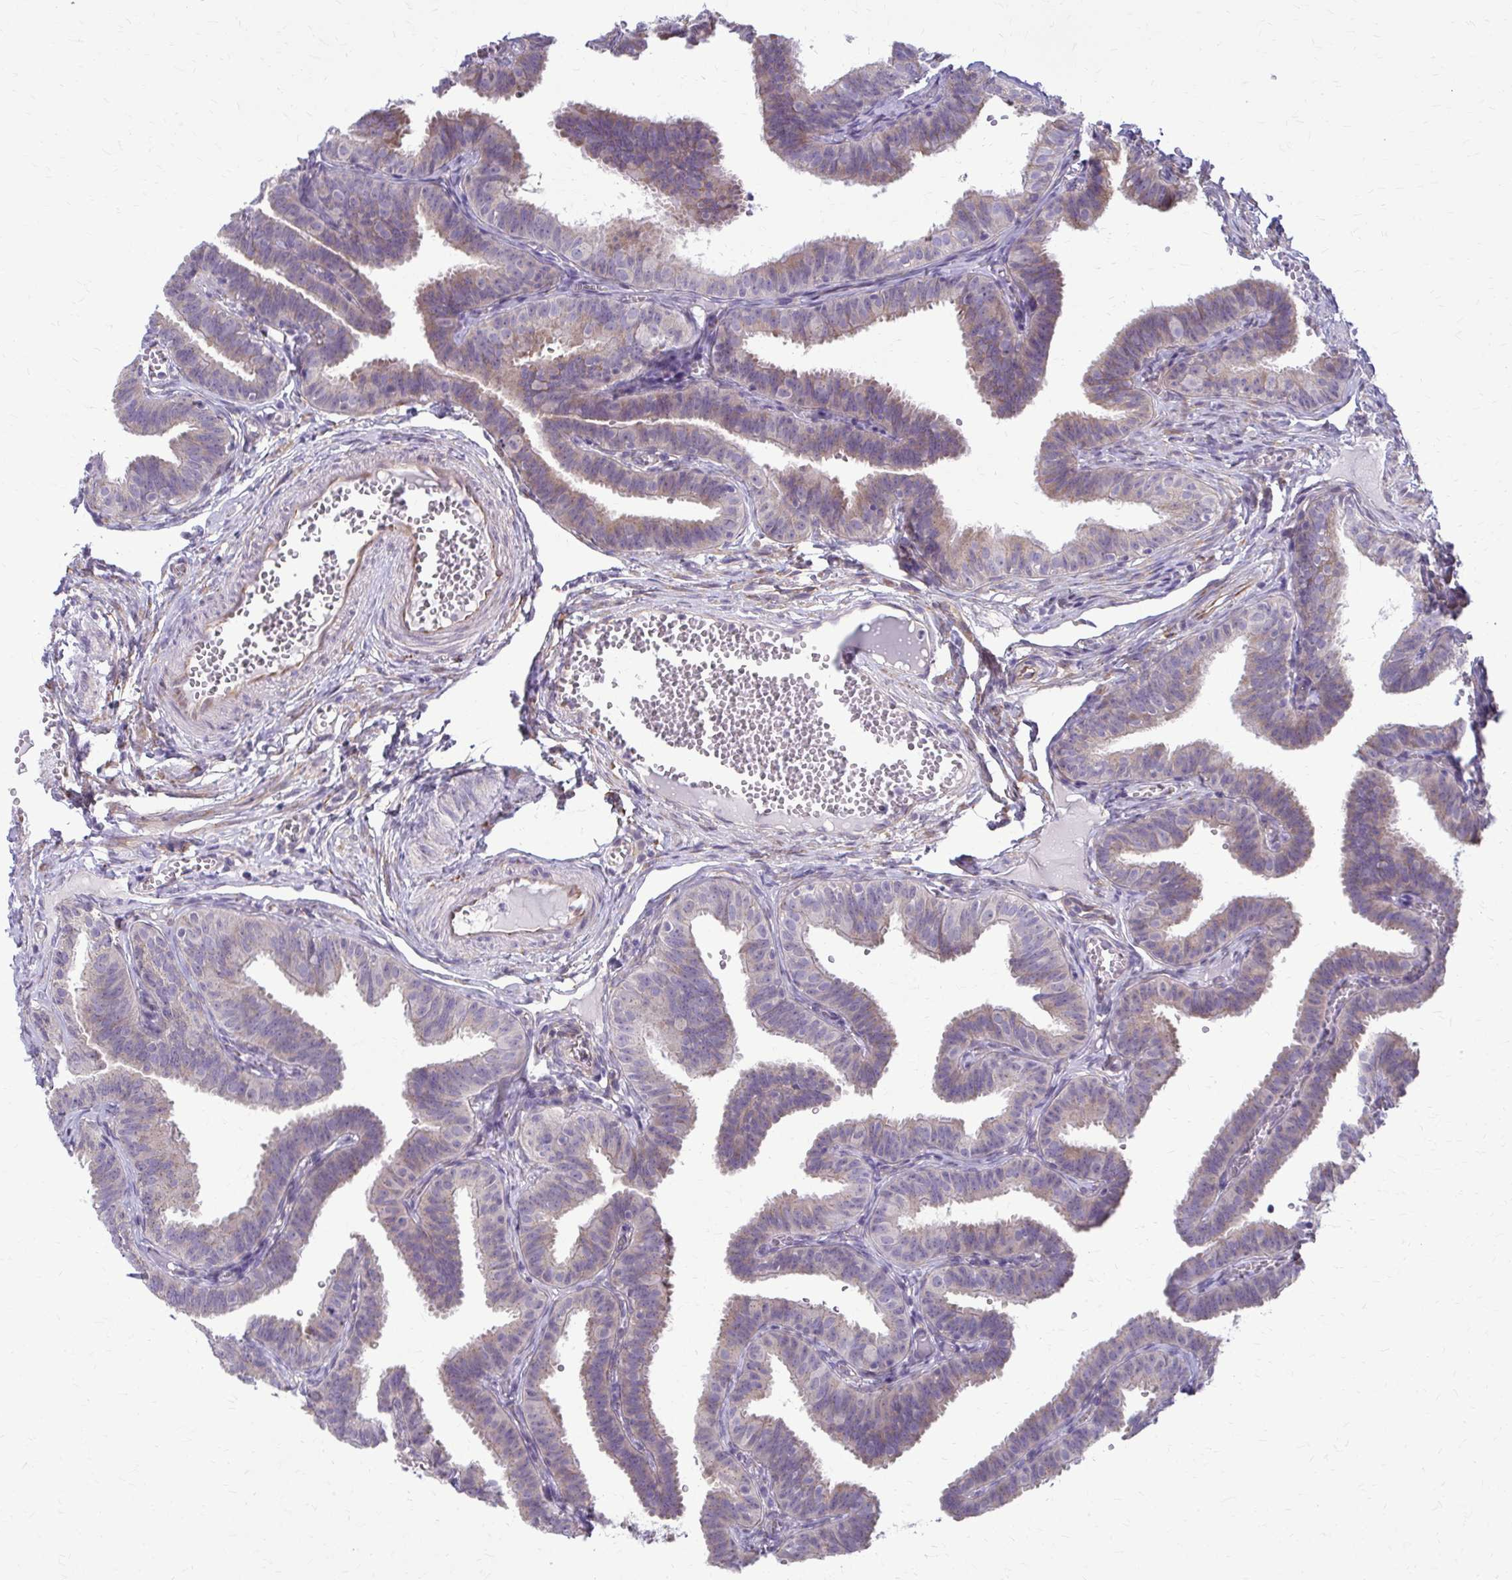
{"staining": {"intensity": "weak", "quantity": "25%-75%", "location": "cytoplasmic/membranous"}, "tissue": "fallopian tube", "cell_type": "Glandular cells", "image_type": "normal", "snomed": [{"axis": "morphology", "description": "Normal tissue, NOS"}, {"axis": "topography", "description": "Fallopian tube"}], "caption": "High-power microscopy captured an immunohistochemistry (IHC) micrograph of benign fallopian tube, revealing weak cytoplasmic/membranous staining in approximately 25%-75% of glandular cells.", "gene": "DEPP1", "patient": {"sex": "female", "age": 25}}